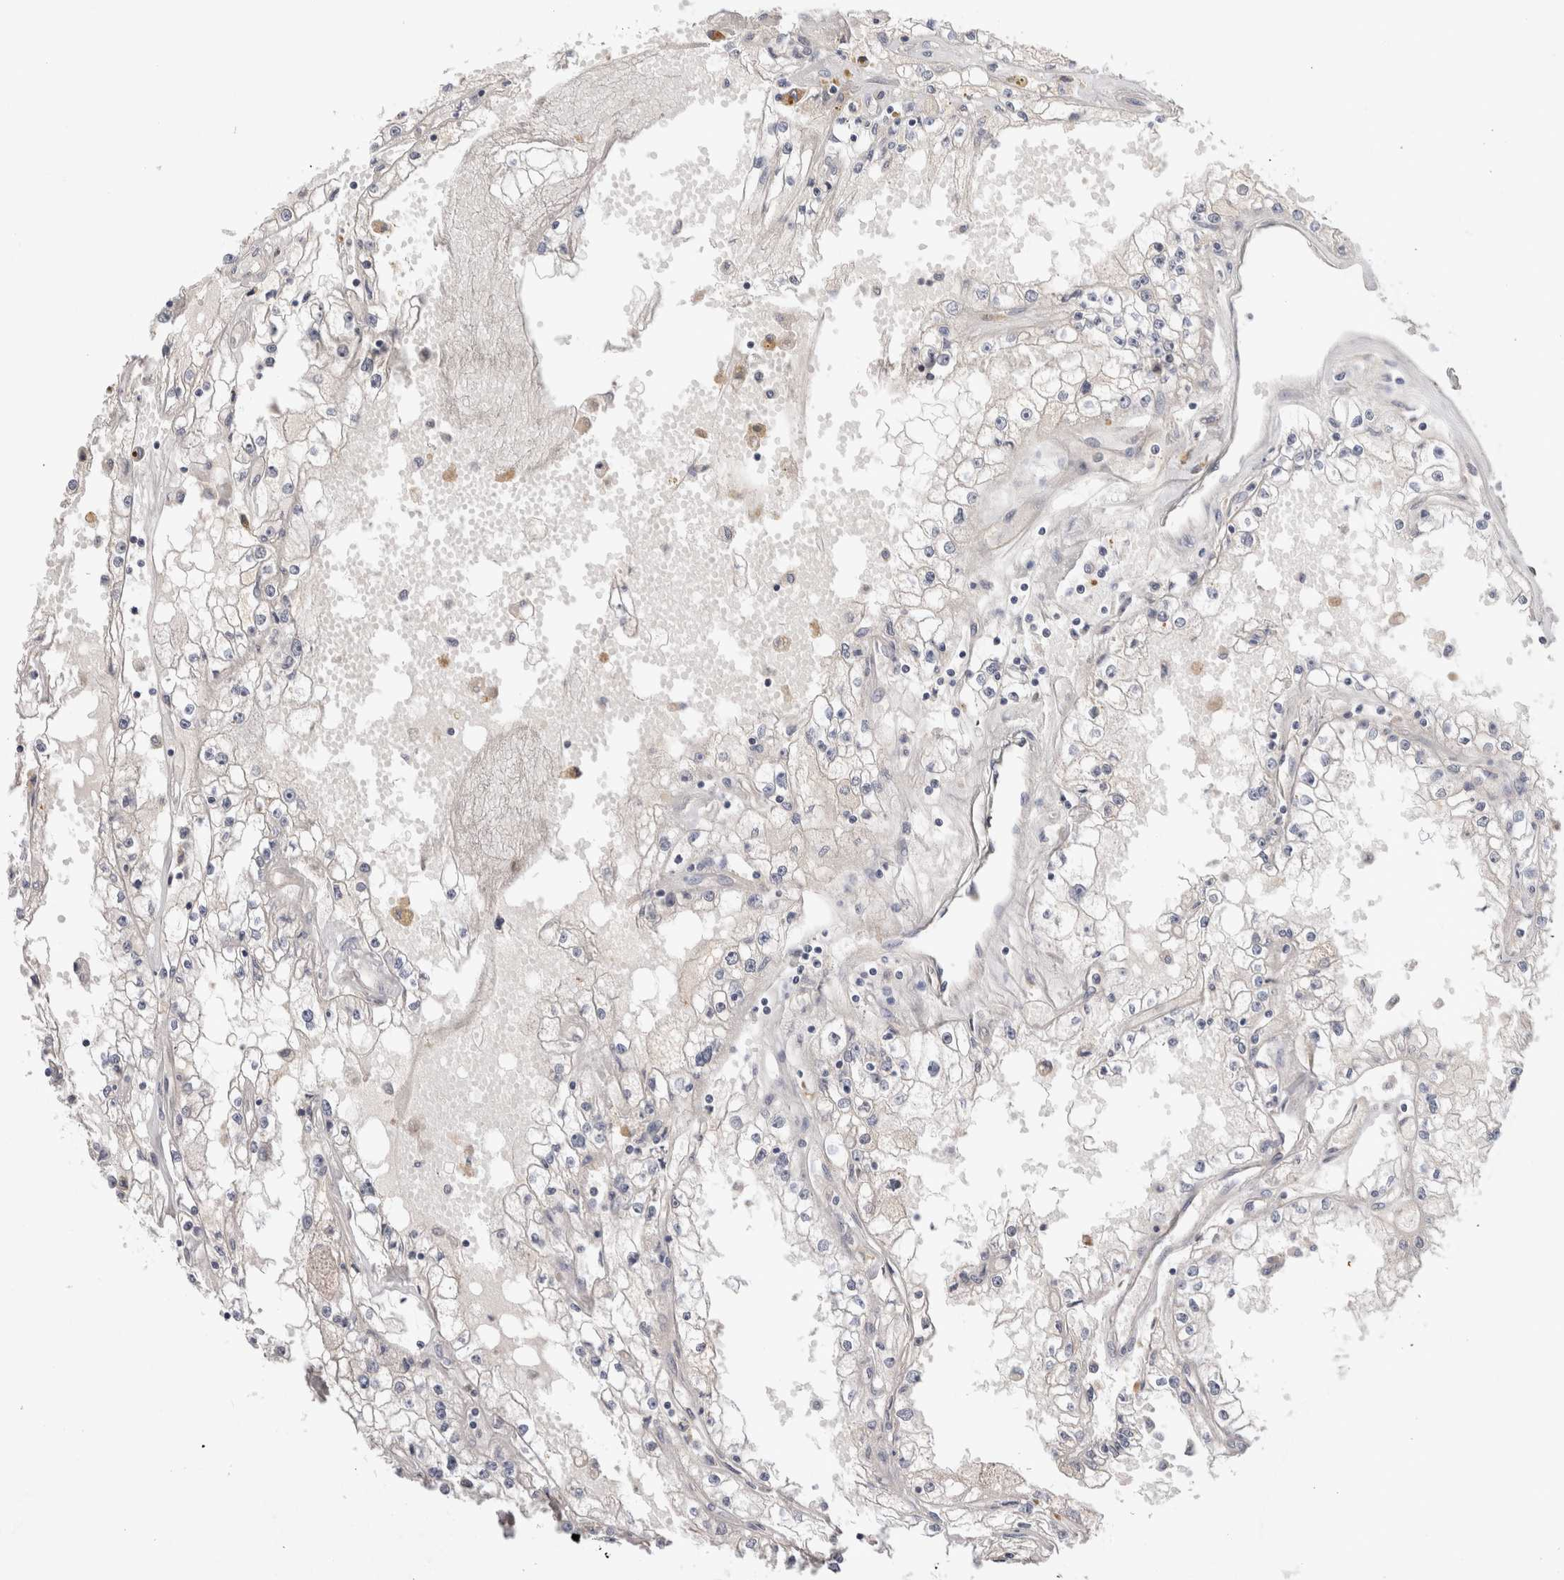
{"staining": {"intensity": "negative", "quantity": "none", "location": "none"}, "tissue": "renal cancer", "cell_type": "Tumor cells", "image_type": "cancer", "snomed": [{"axis": "morphology", "description": "Adenocarcinoma, NOS"}, {"axis": "topography", "description": "Kidney"}], "caption": "Adenocarcinoma (renal) stained for a protein using immunohistochemistry demonstrates no staining tumor cells.", "gene": "CERS3", "patient": {"sex": "male", "age": 56}}